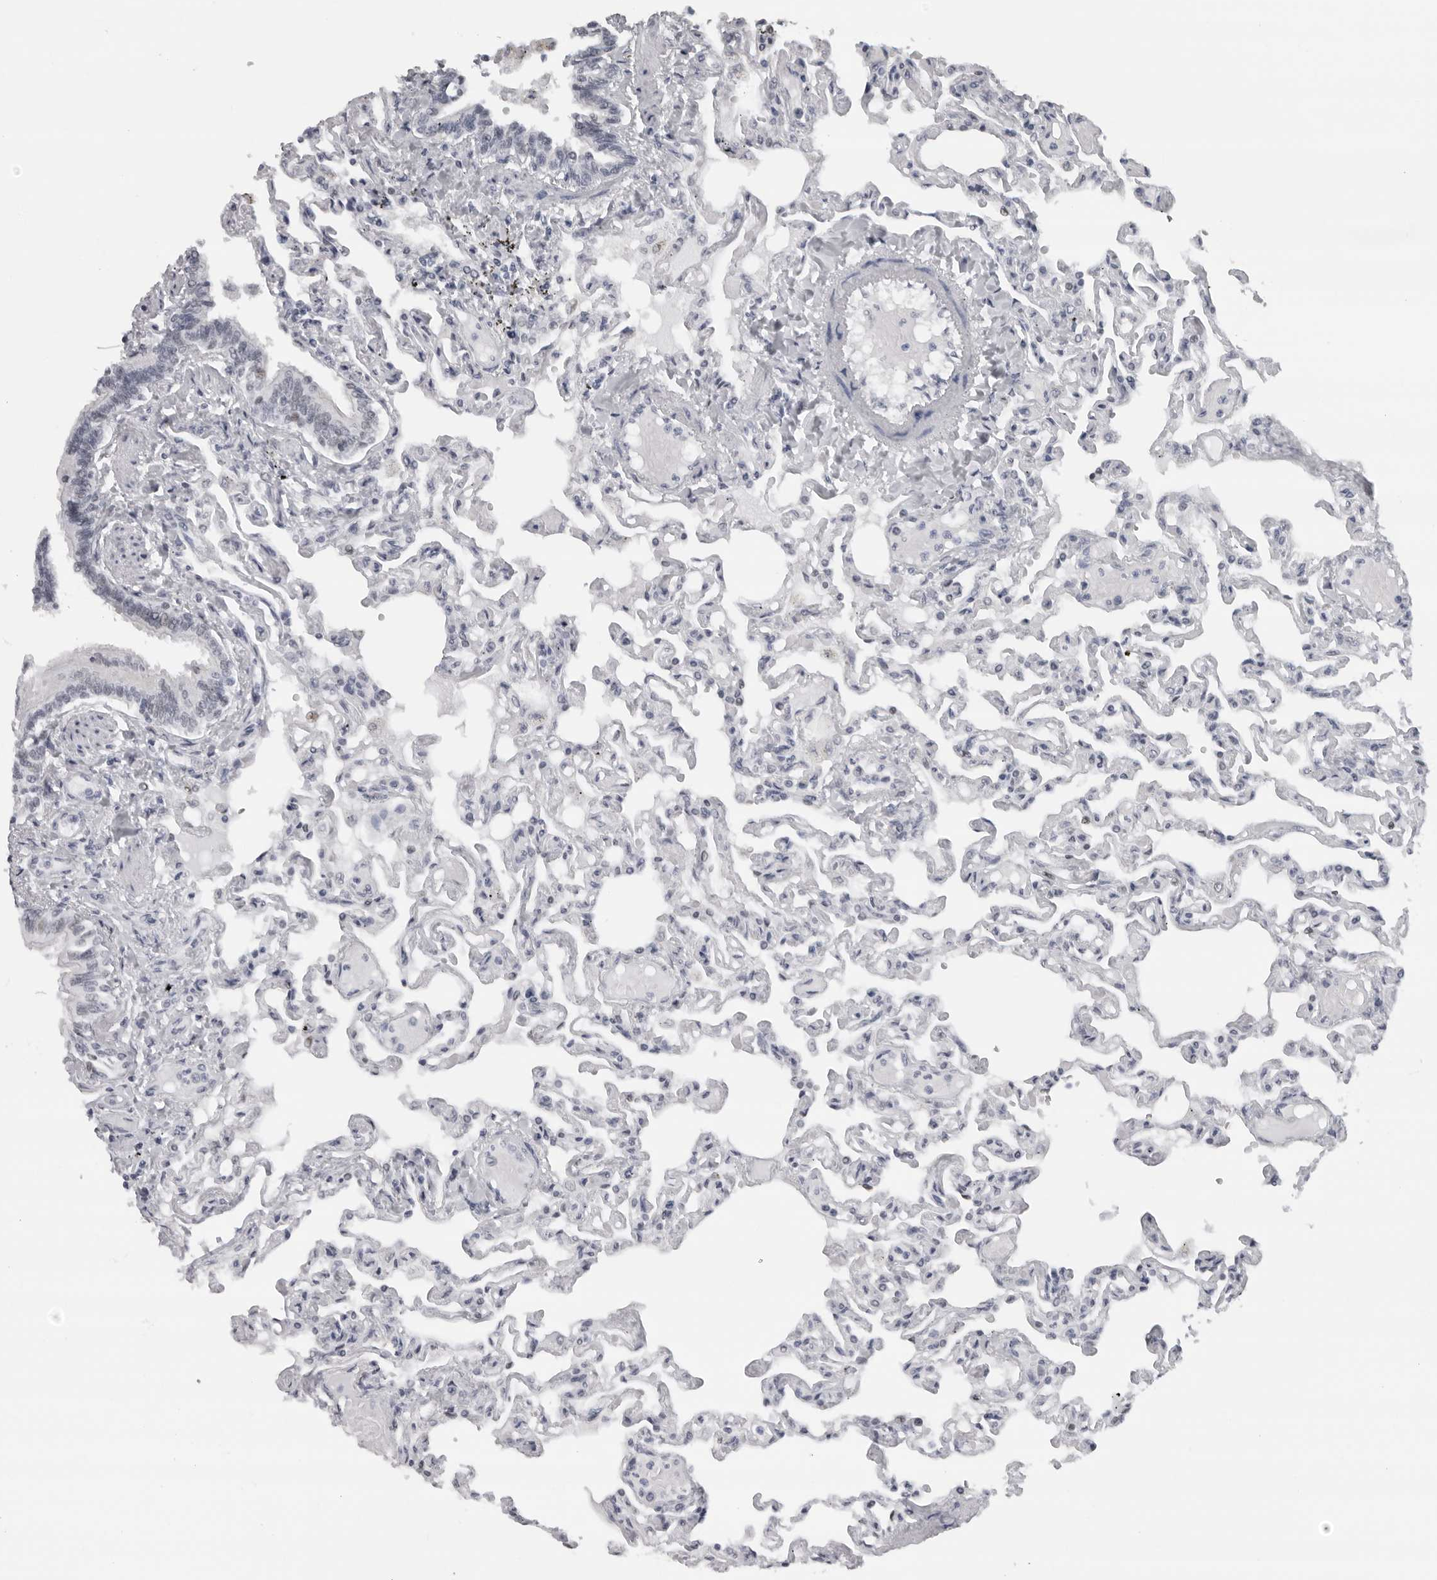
{"staining": {"intensity": "negative", "quantity": "none", "location": "none"}, "tissue": "lung", "cell_type": "Alveolar cells", "image_type": "normal", "snomed": [{"axis": "morphology", "description": "Normal tissue, NOS"}, {"axis": "topography", "description": "Lung"}], "caption": "Protein analysis of benign lung displays no significant positivity in alveolar cells.", "gene": "ESPN", "patient": {"sex": "male", "age": 21}}